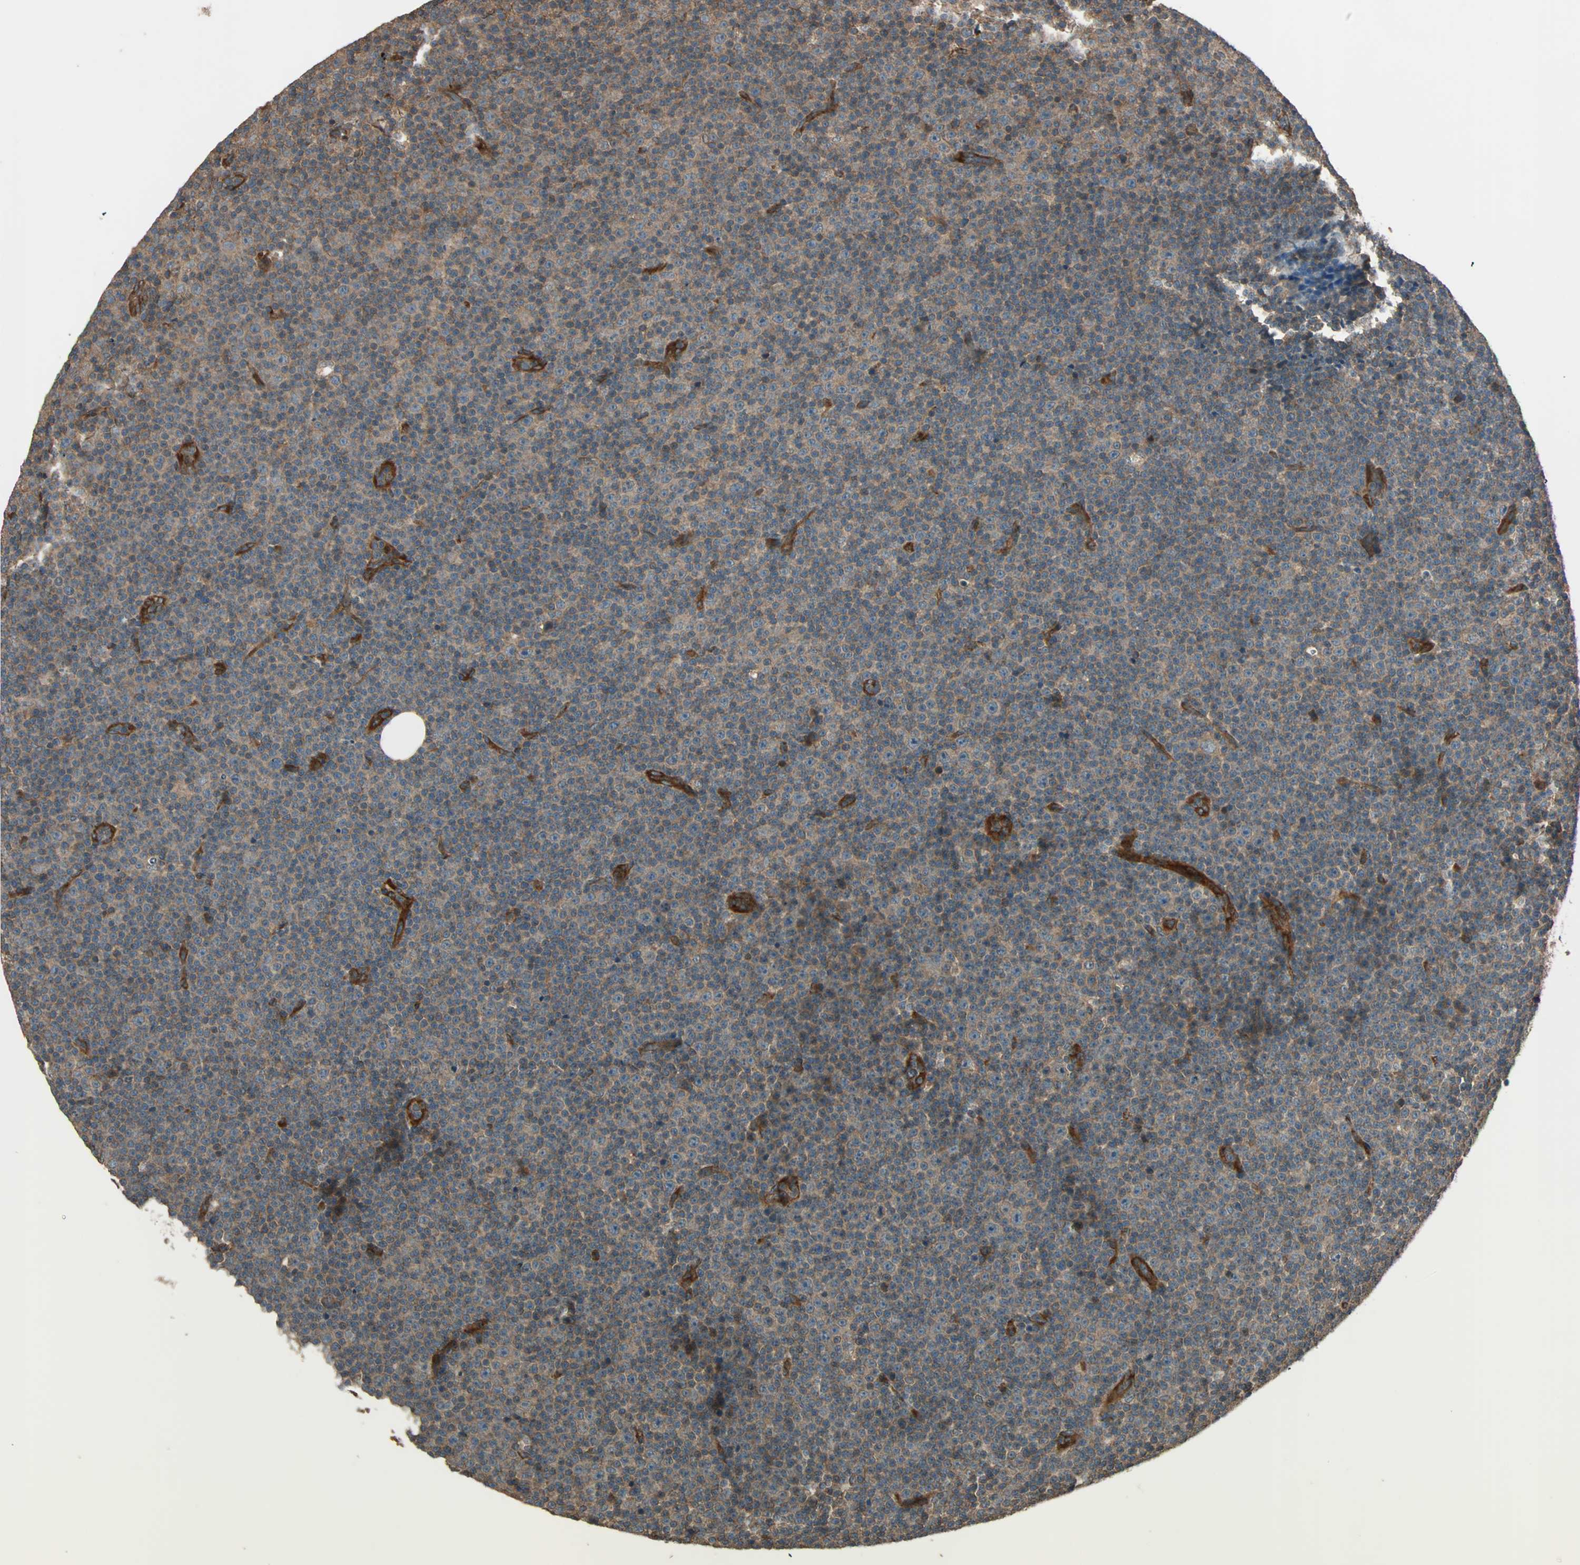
{"staining": {"intensity": "moderate", "quantity": ">75%", "location": "cytoplasmic/membranous"}, "tissue": "lymphoma", "cell_type": "Tumor cells", "image_type": "cancer", "snomed": [{"axis": "morphology", "description": "Malignant lymphoma, non-Hodgkin's type, Low grade"}, {"axis": "topography", "description": "Lymph node"}], "caption": "Immunohistochemical staining of human malignant lymphoma, non-Hodgkin's type (low-grade) shows medium levels of moderate cytoplasmic/membranous expression in approximately >75% of tumor cells.", "gene": "GCK", "patient": {"sex": "female", "age": 67}}